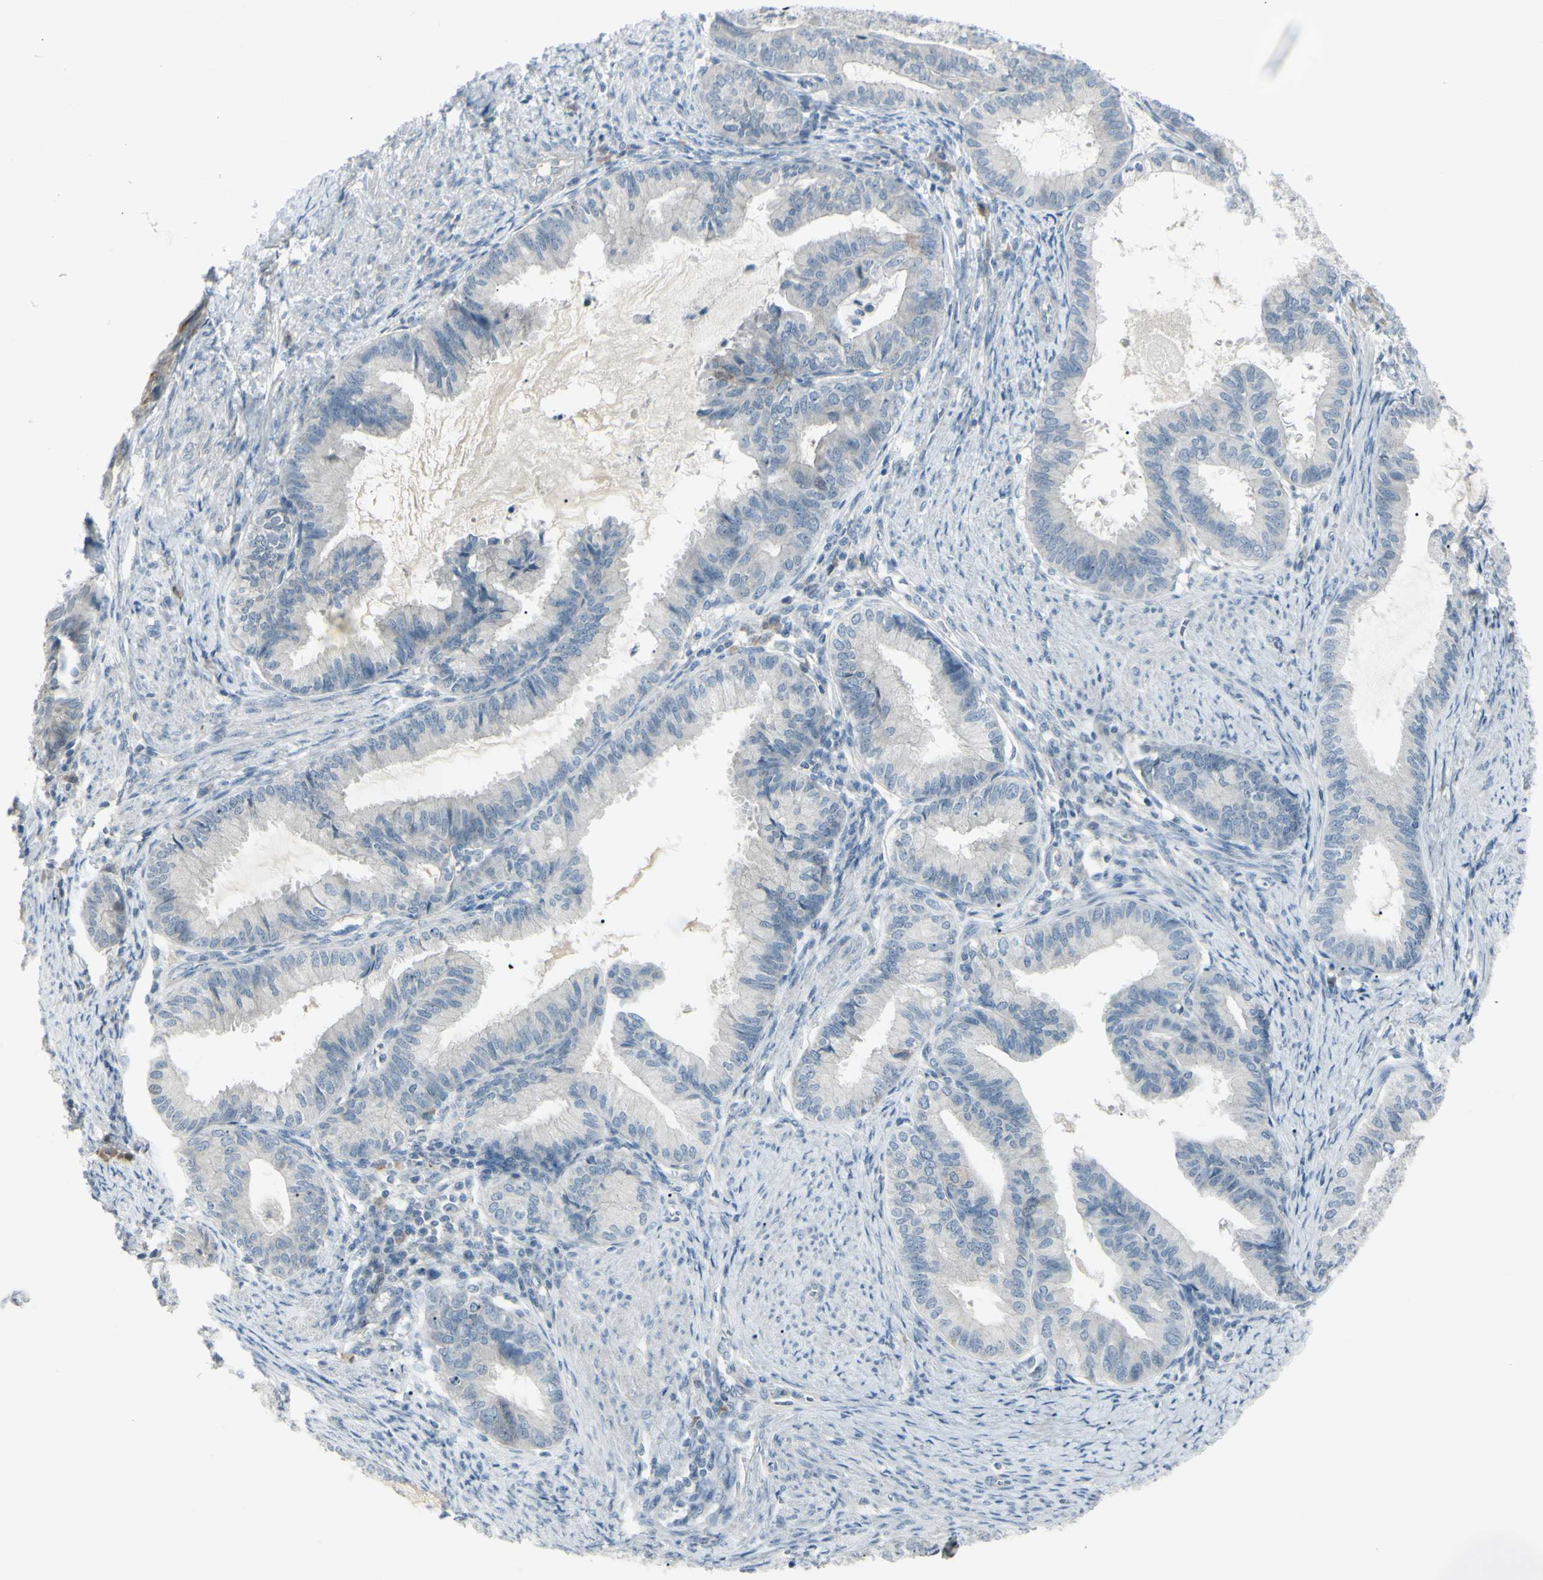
{"staining": {"intensity": "negative", "quantity": "none", "location": "none"}, "tissue": "endometrial cancer", "cell_type": "Tumor cells", "image_type": "cancer", "snomed": [{"axis": "morphology", "description": "Adenocarcinoma, NOS"}, {"axis": "topography", "description": "Endometrium"}], "caption": "This is a photomicrograph of immunohistochemistry staining of endometrial adenocarcinoma, which shows no positivity in tumor cells.", "gene": "SH3GL2", "patient": {"sex": "female", "age": 86}}